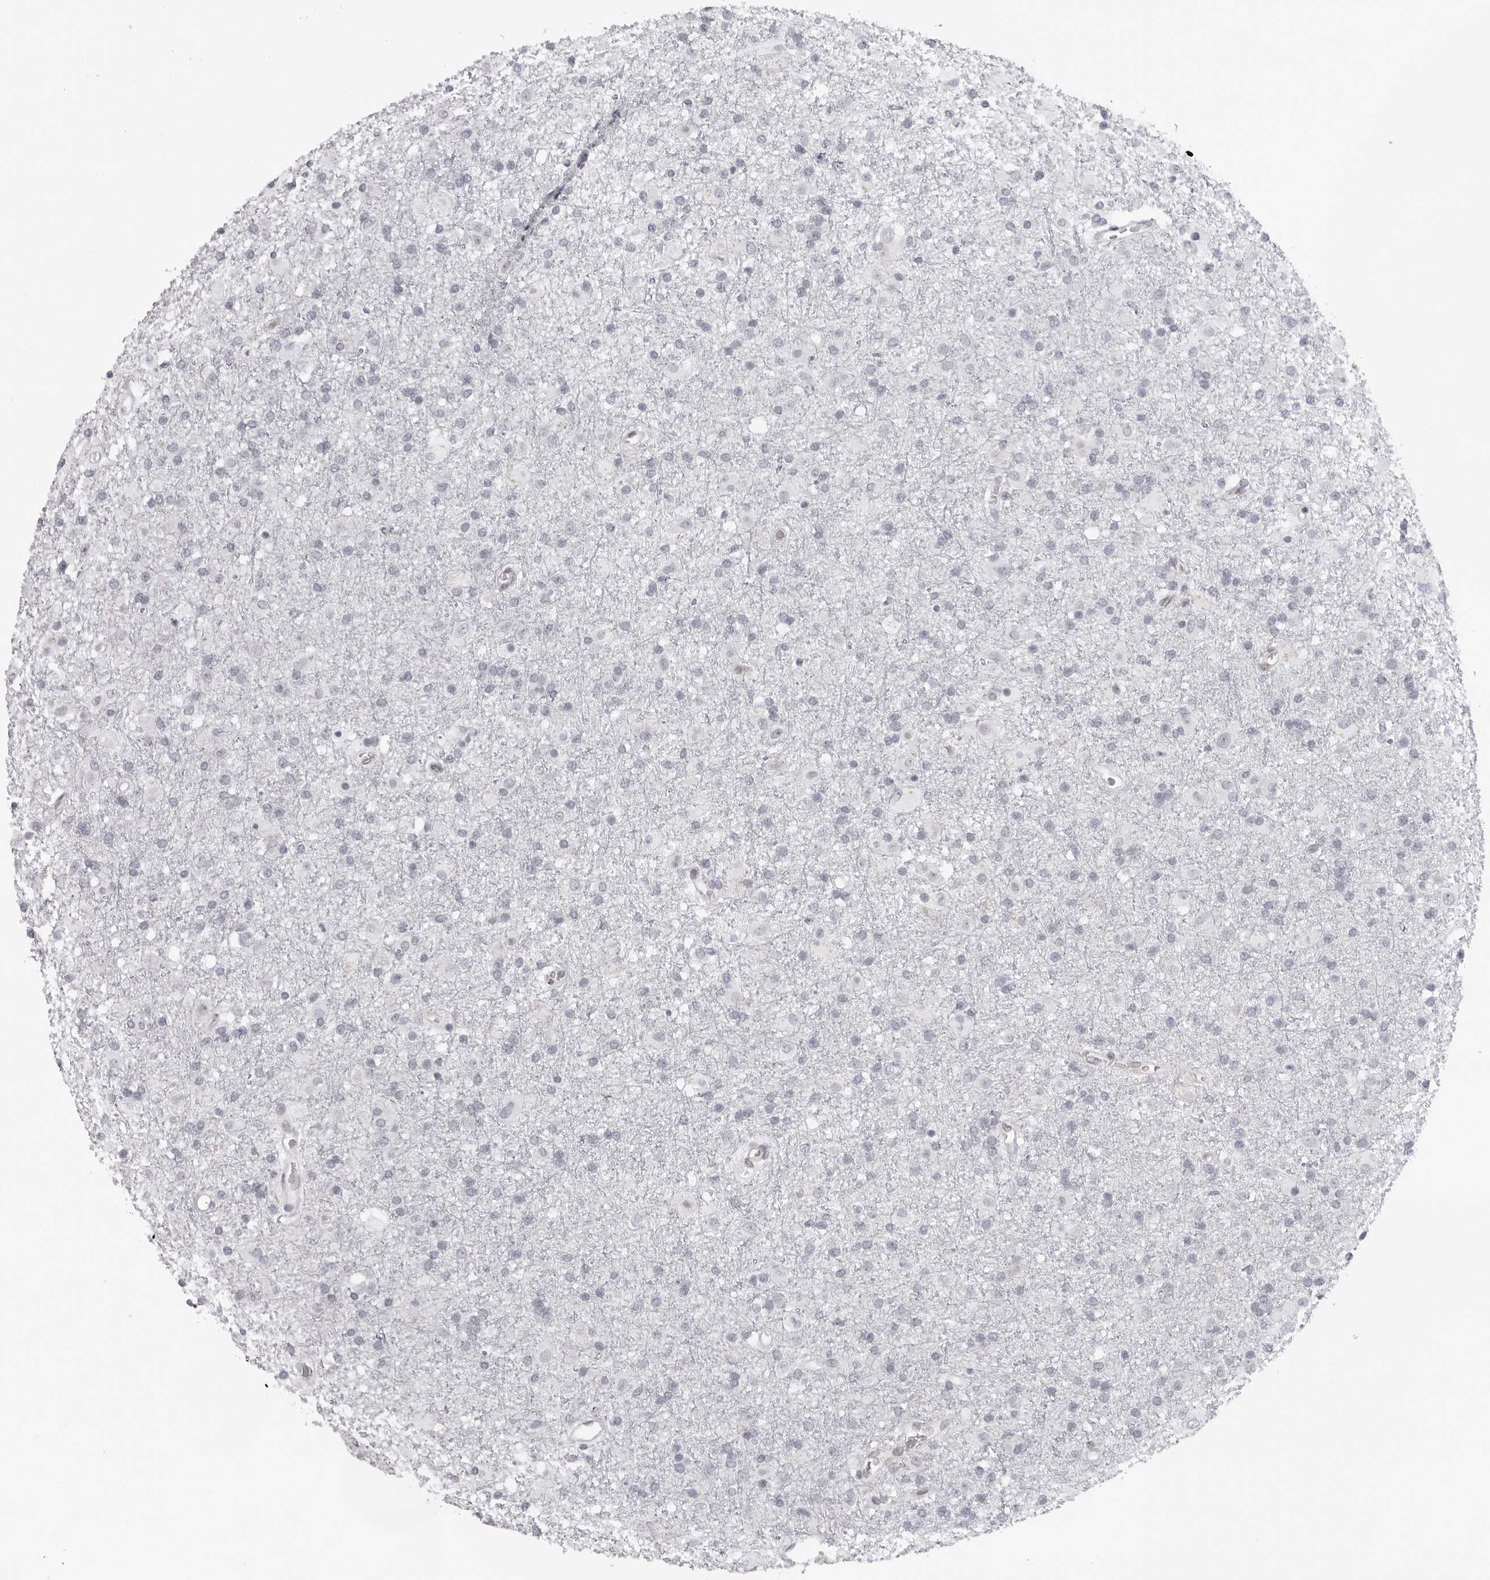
{"staining": {"intensity": "negative", "quantity": "none", "location": "none"}, "tissue": "glioma", "cell_type": "Tumor cells", "image_type": "cancer", "snomed": [{"axis": "morphology", "description": "Glioma, malignant, Low grade"}, {"axis": "topography", "description": "Brain"}], "caption": "IHC image of human glioma stained for a protein (brown), which exhibits no staining in tumor cells.", "gene": "CASP7", "patient": {"sex": "male", "age": 65}}